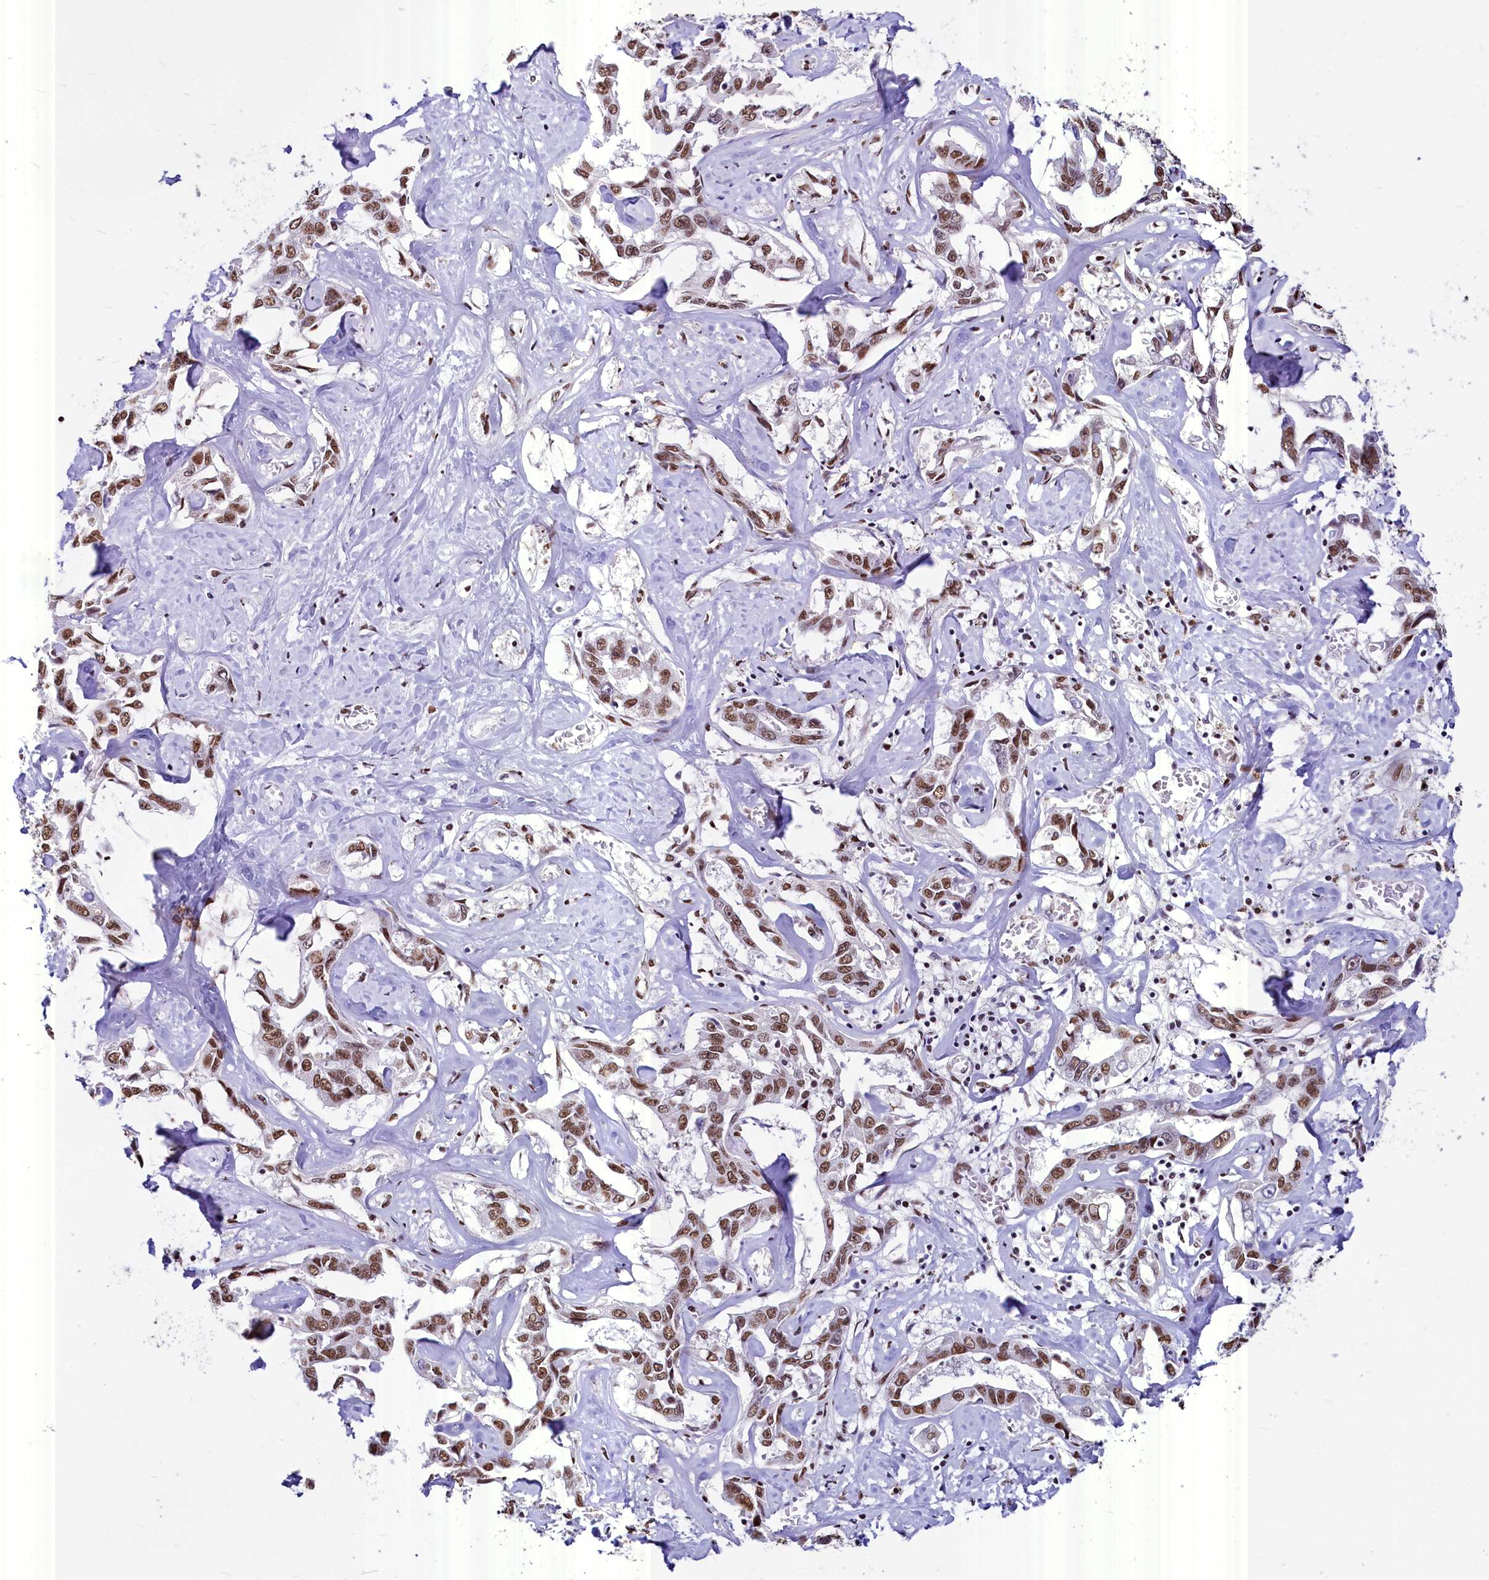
{"staining": {"intensity": "moderate", "quantity": ">75%", "location": "nuclear"}, "tissue": "liver cancer", "cell_type": "Tumor cells", "image_type": "cancer", "snomed": [{"axis": "morphology", "description": "Cholangiocarcinoma"}, {"axis": "topography", "description": "Liver"}], "caption": "This is a histology image of immunohistochemistry (IHC) staining of liver cholangiocarcinoma, which shows moderate expression in the nuclear of tumor cells.", "gene": "PARPBP", "patient": {"sex": "male", "age": 59}}